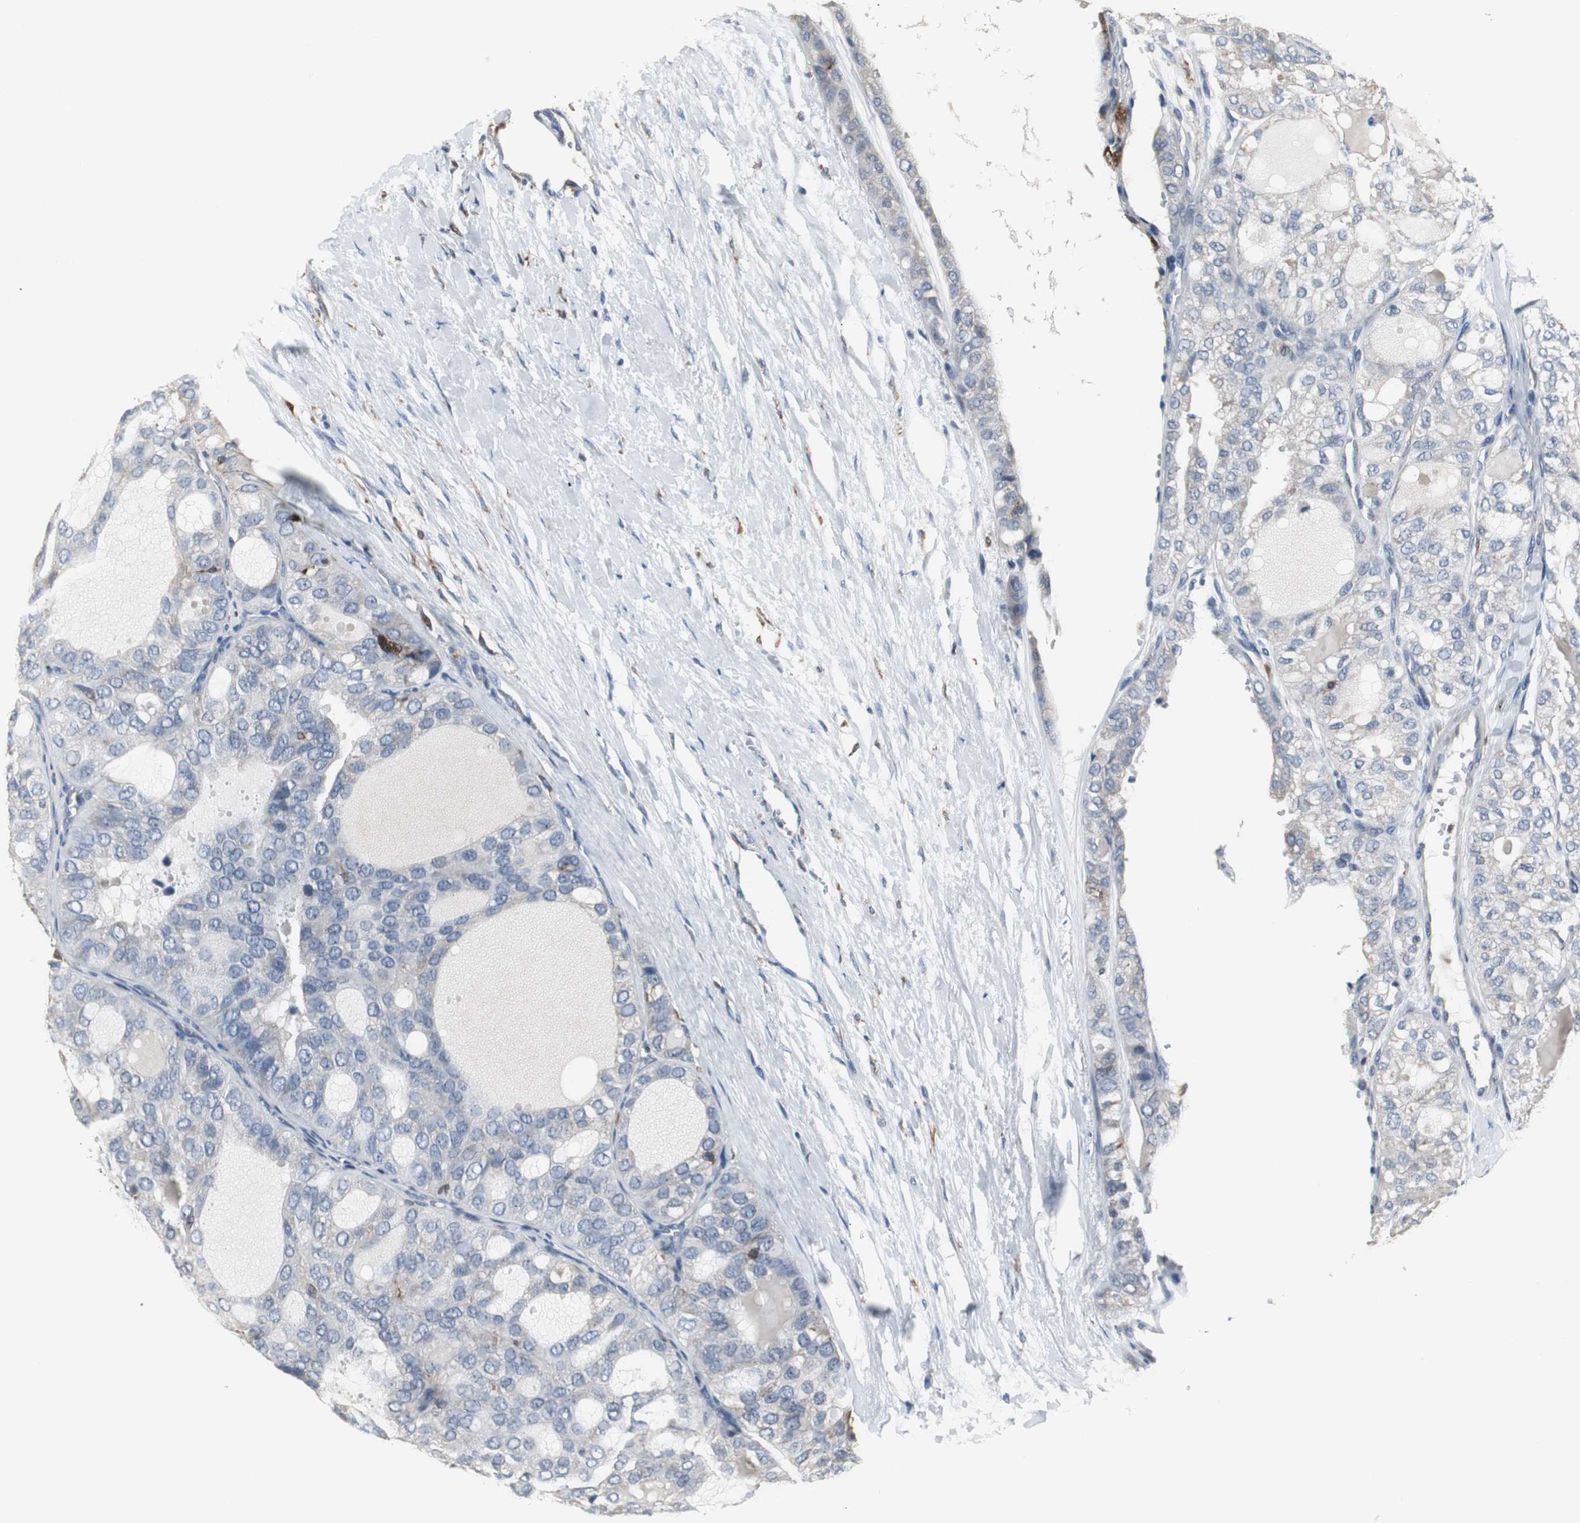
{"staining": {"intensity": "negative", "quantity": "none", "location": "none"}, "tissue": "thyroid cancer", "cell_type": "Tumor cells", "image_type": "cancer", "snomed": [{"axis": "morphology", "description": "Follicular adenoma carcinoma, NOS"}, {"axis": "topography", "description": "Thyroid gland"}], "caption": "The histopathology image reveals no staining of tumor cells in thyroid cancer. (DAB (3,3'-diaminobenzidine) immunohistochemistry (IHC) visualized using brightfield microscopy, high magnification).", "gene": "NCF2", "patient": {"sex": "male", "age": 75}}